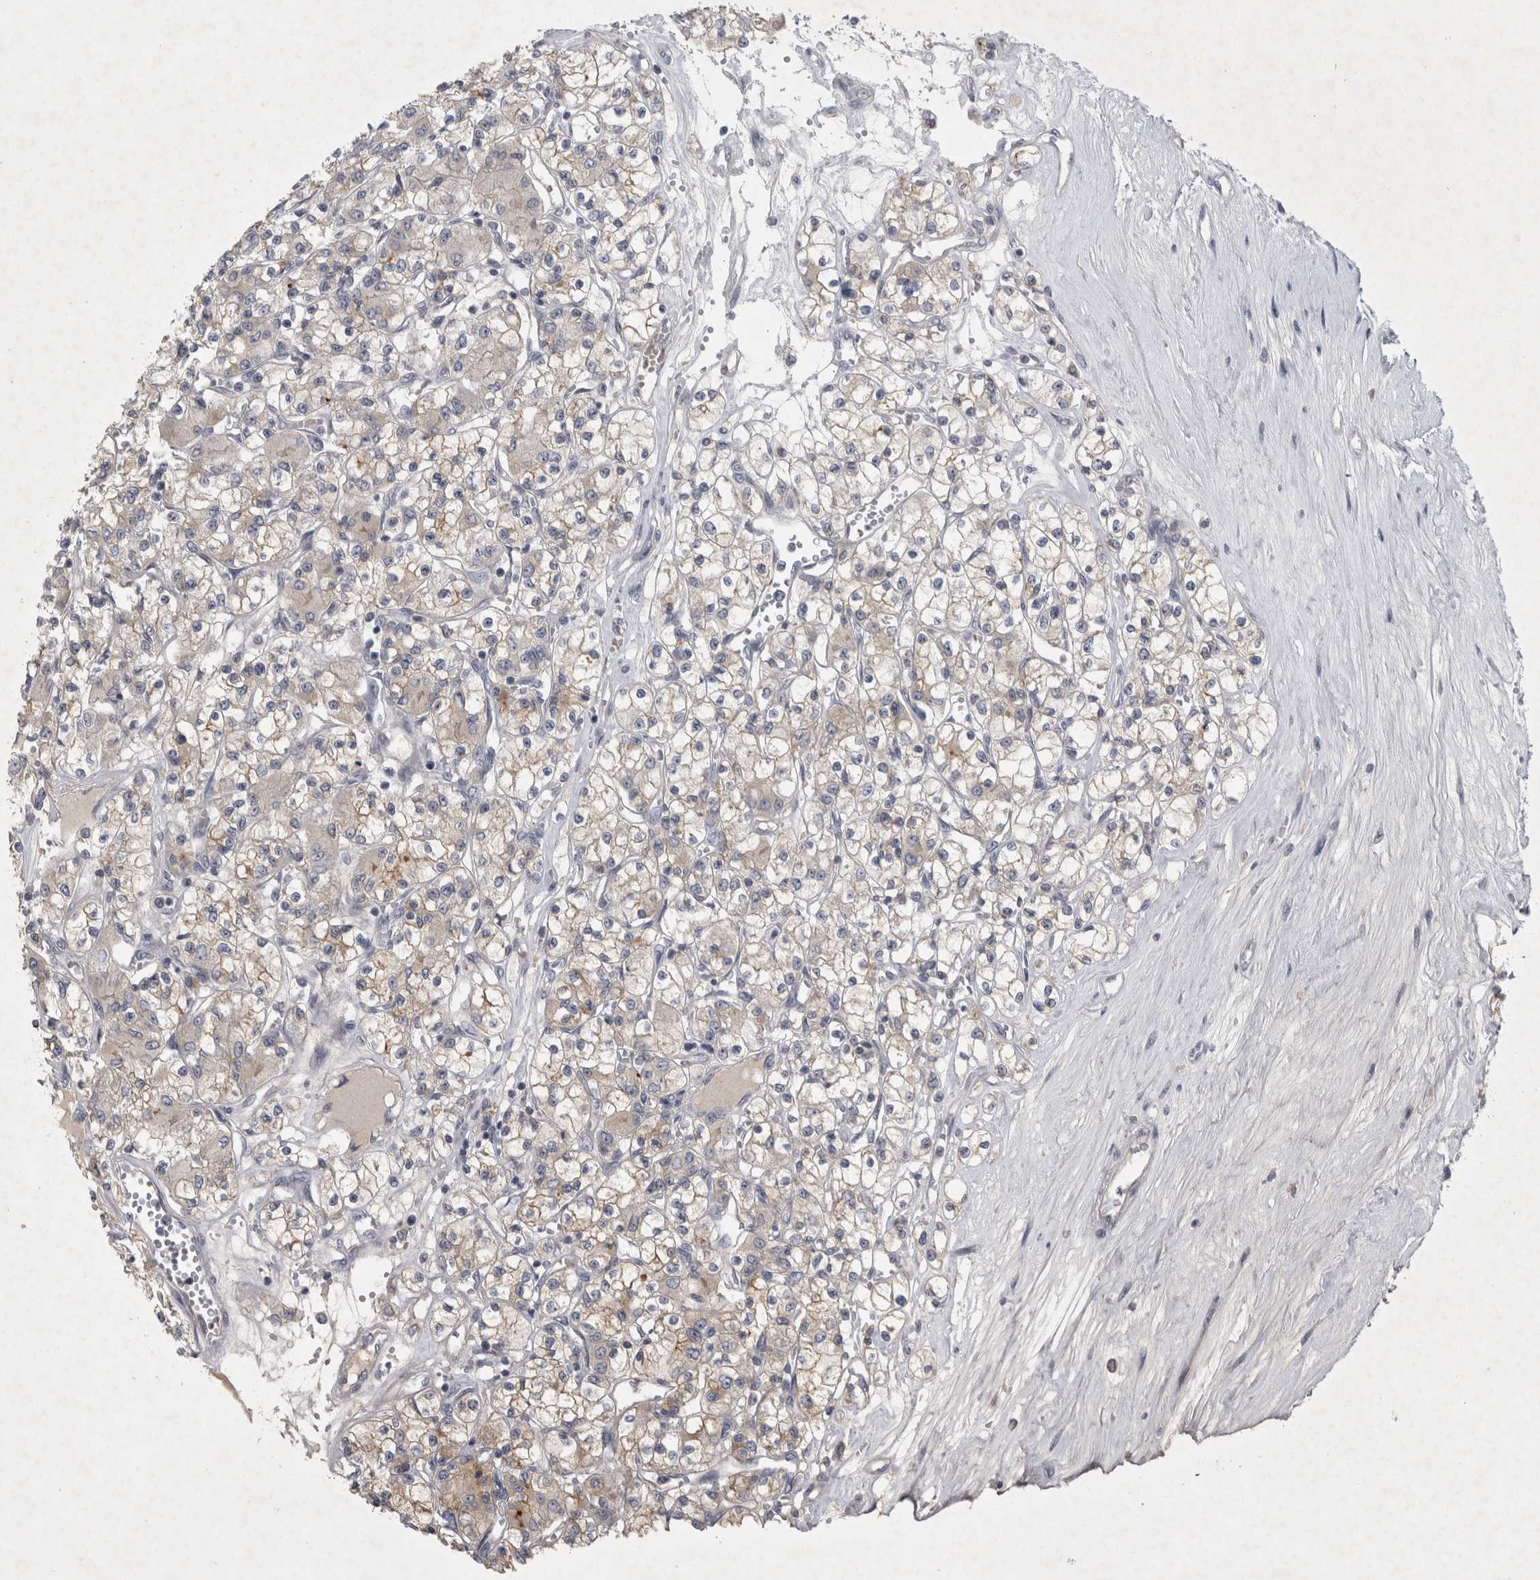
{"staining": {"intensity": "weak", "quantity": "<25%", "location": "cytoplasmic/membranous"}, "tissue": "renal cancer", "cell_type": "Tumor cells", "image_type": "cancer", "snomed": [{"axis": "morphology", "description": "Adenocarcinoma, NOS"}, {"axis": "topography", "description": "Kidney"}], "caption": "Renal adenocarcinoma was stained to show a protein in brown. There is no significant positivity in tumor cells.", "gene": "ENPP7", "patient": {"sex": "female", "age": 59}}